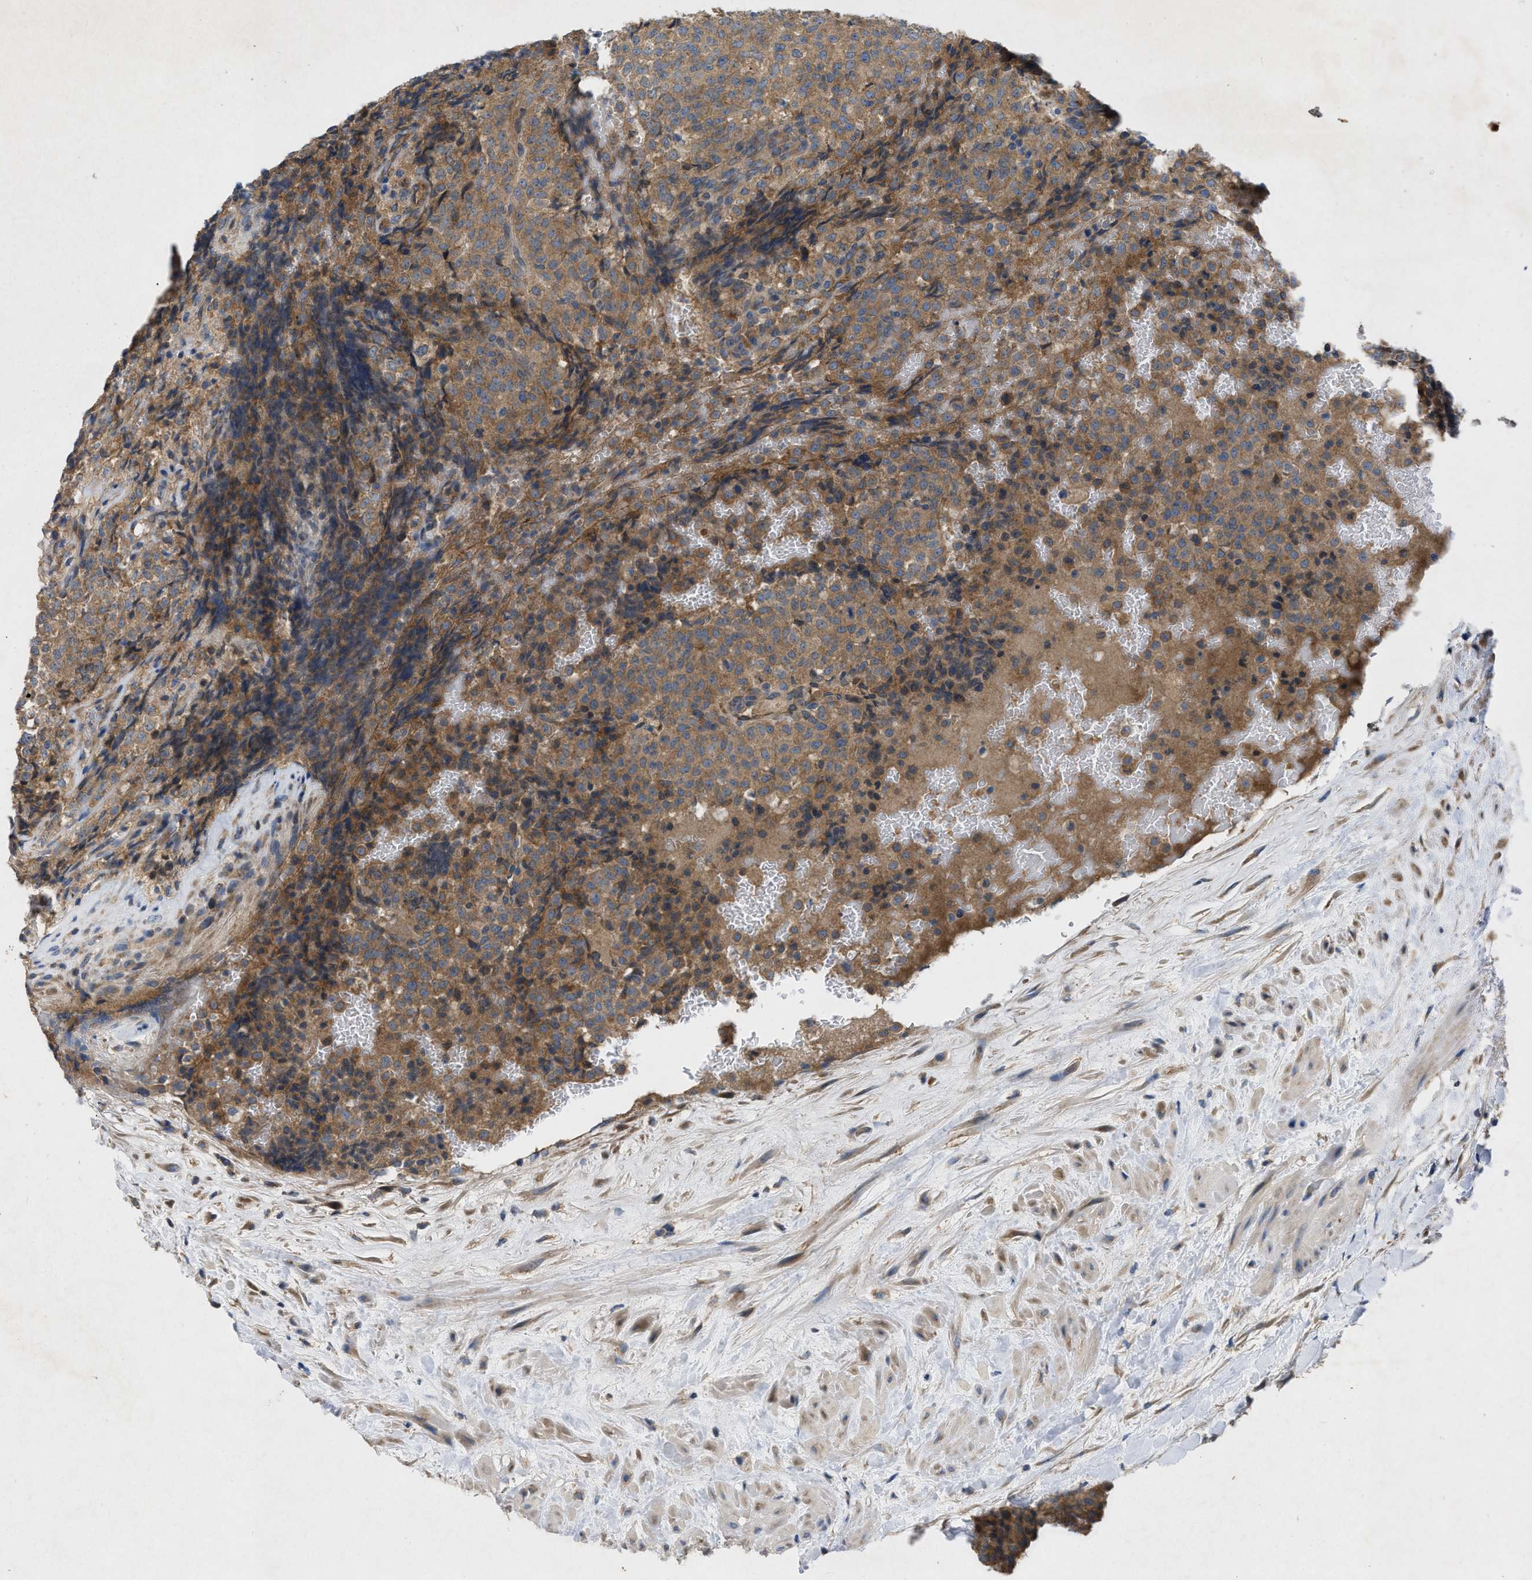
{"staining": {"intensity": "moderate", "quantity": ">75%", "location": "cytoplasmic/membranous"}, "tissue": "testis cancer", "cell_type": "Tumor cells", "image_type": "cancer", "snomed": [{"axis": "morphology", "description": "Seminoma, NOS"}, {"axis": "topography", "description": "Testis"}], "caption": "Testis seminoma stained with IHC demonstrates moderate cytoplasmic/membranous positivity in about >75% of tumor cells.", "gene": "TMEM131", "patient": {"sex": "male", "age": 59}}